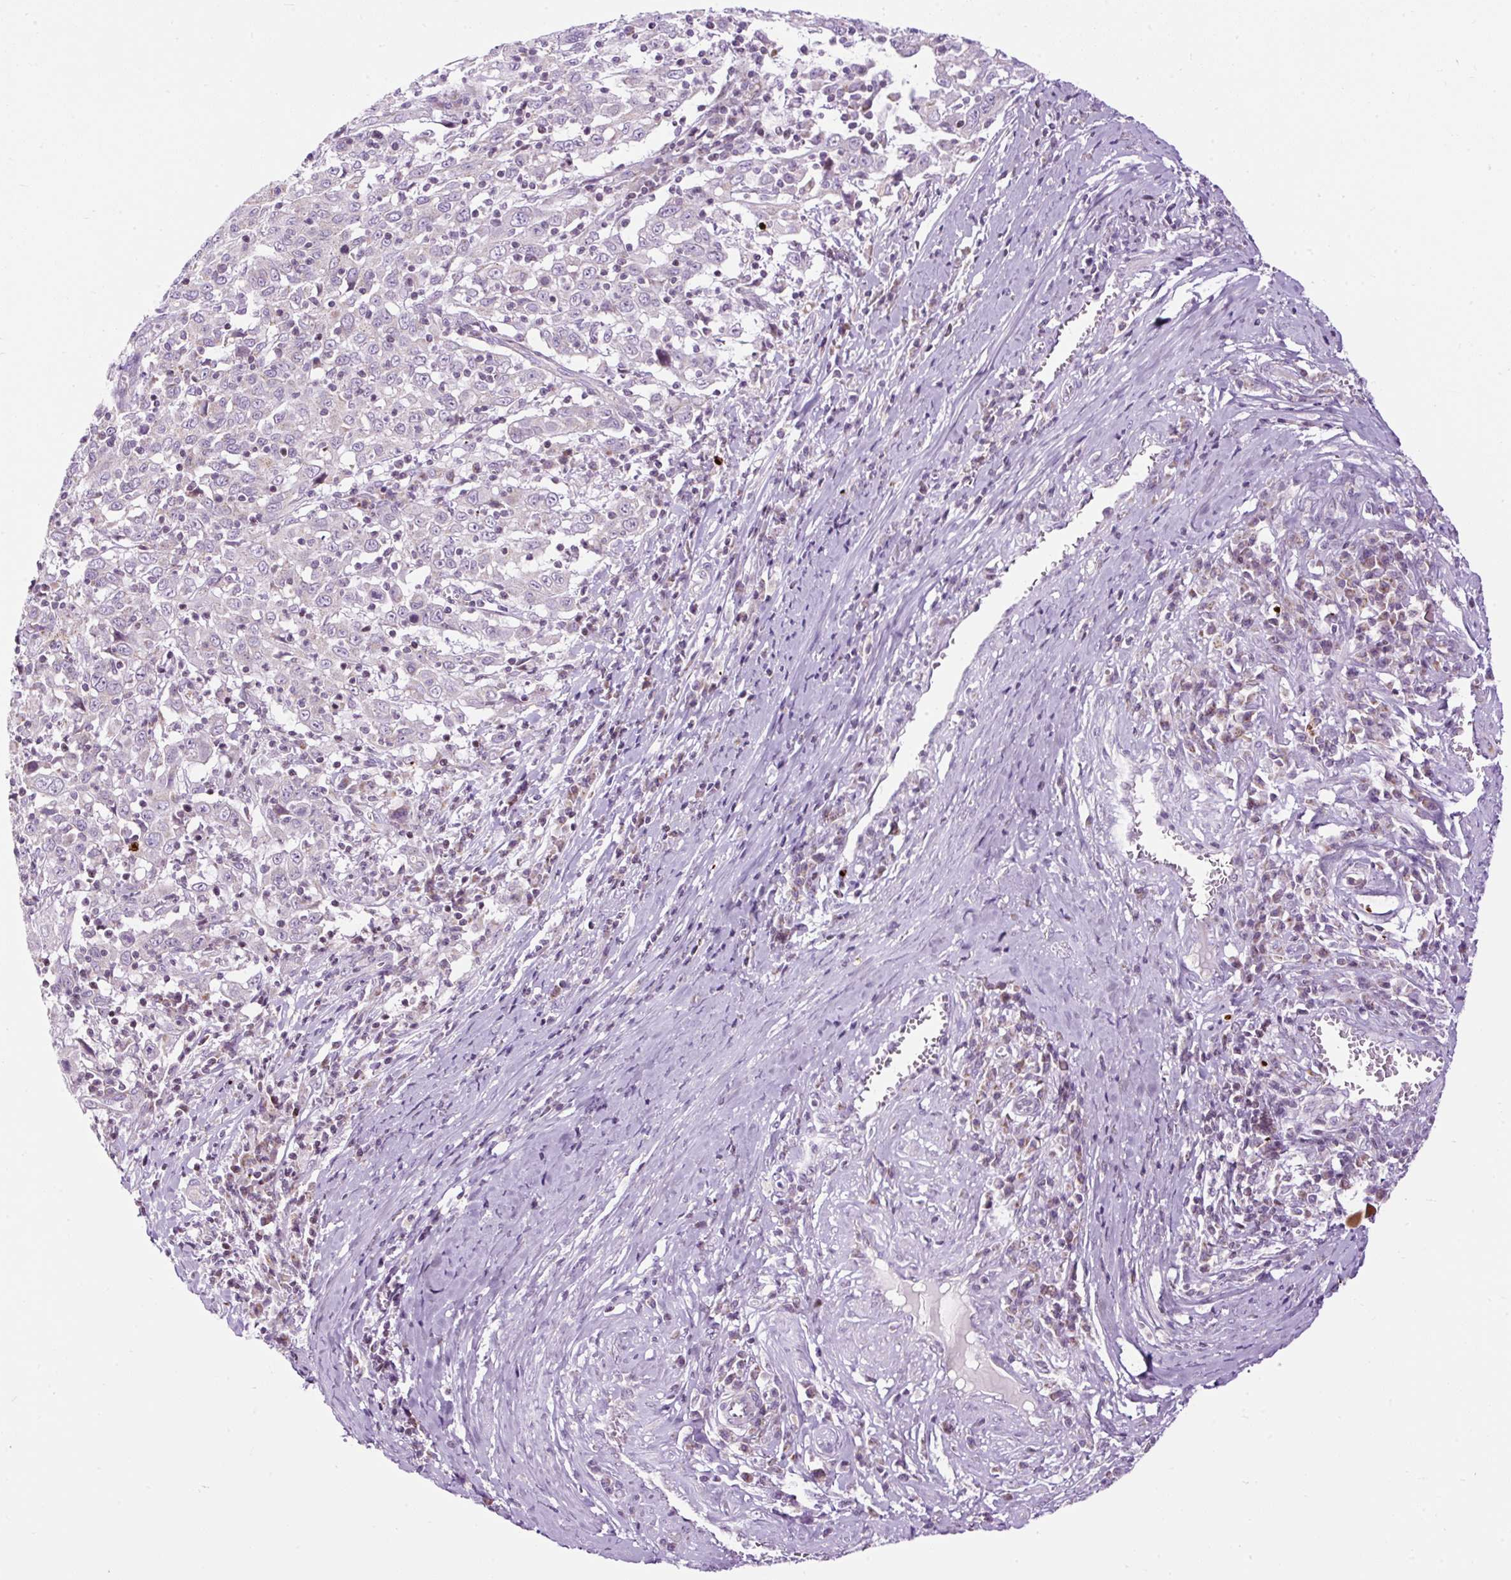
{"staining": {"intensity": "negative", "quantity": "none", "location": "none"}, "tissue": "cervical cancer", "cell_type": "Tumor cells", "image_type": "cancer", "snomed": [{"axis": "morphology", "description": "Squamous cell carcinoma, NOS"}, {"axis": "topography", "description": "Cervix"}], "caption": "Immunohistochemistry (IHC) photomicrograph of neoplastic tissue: human cervical cancer (squamous cell carcinoma) stained with DAB (3,3'-diaminobenzidine) demonstrates no significant protein expression in tumor cells.", "gene": "FMC1", "patient": {"sex": "female", "age": 46}}